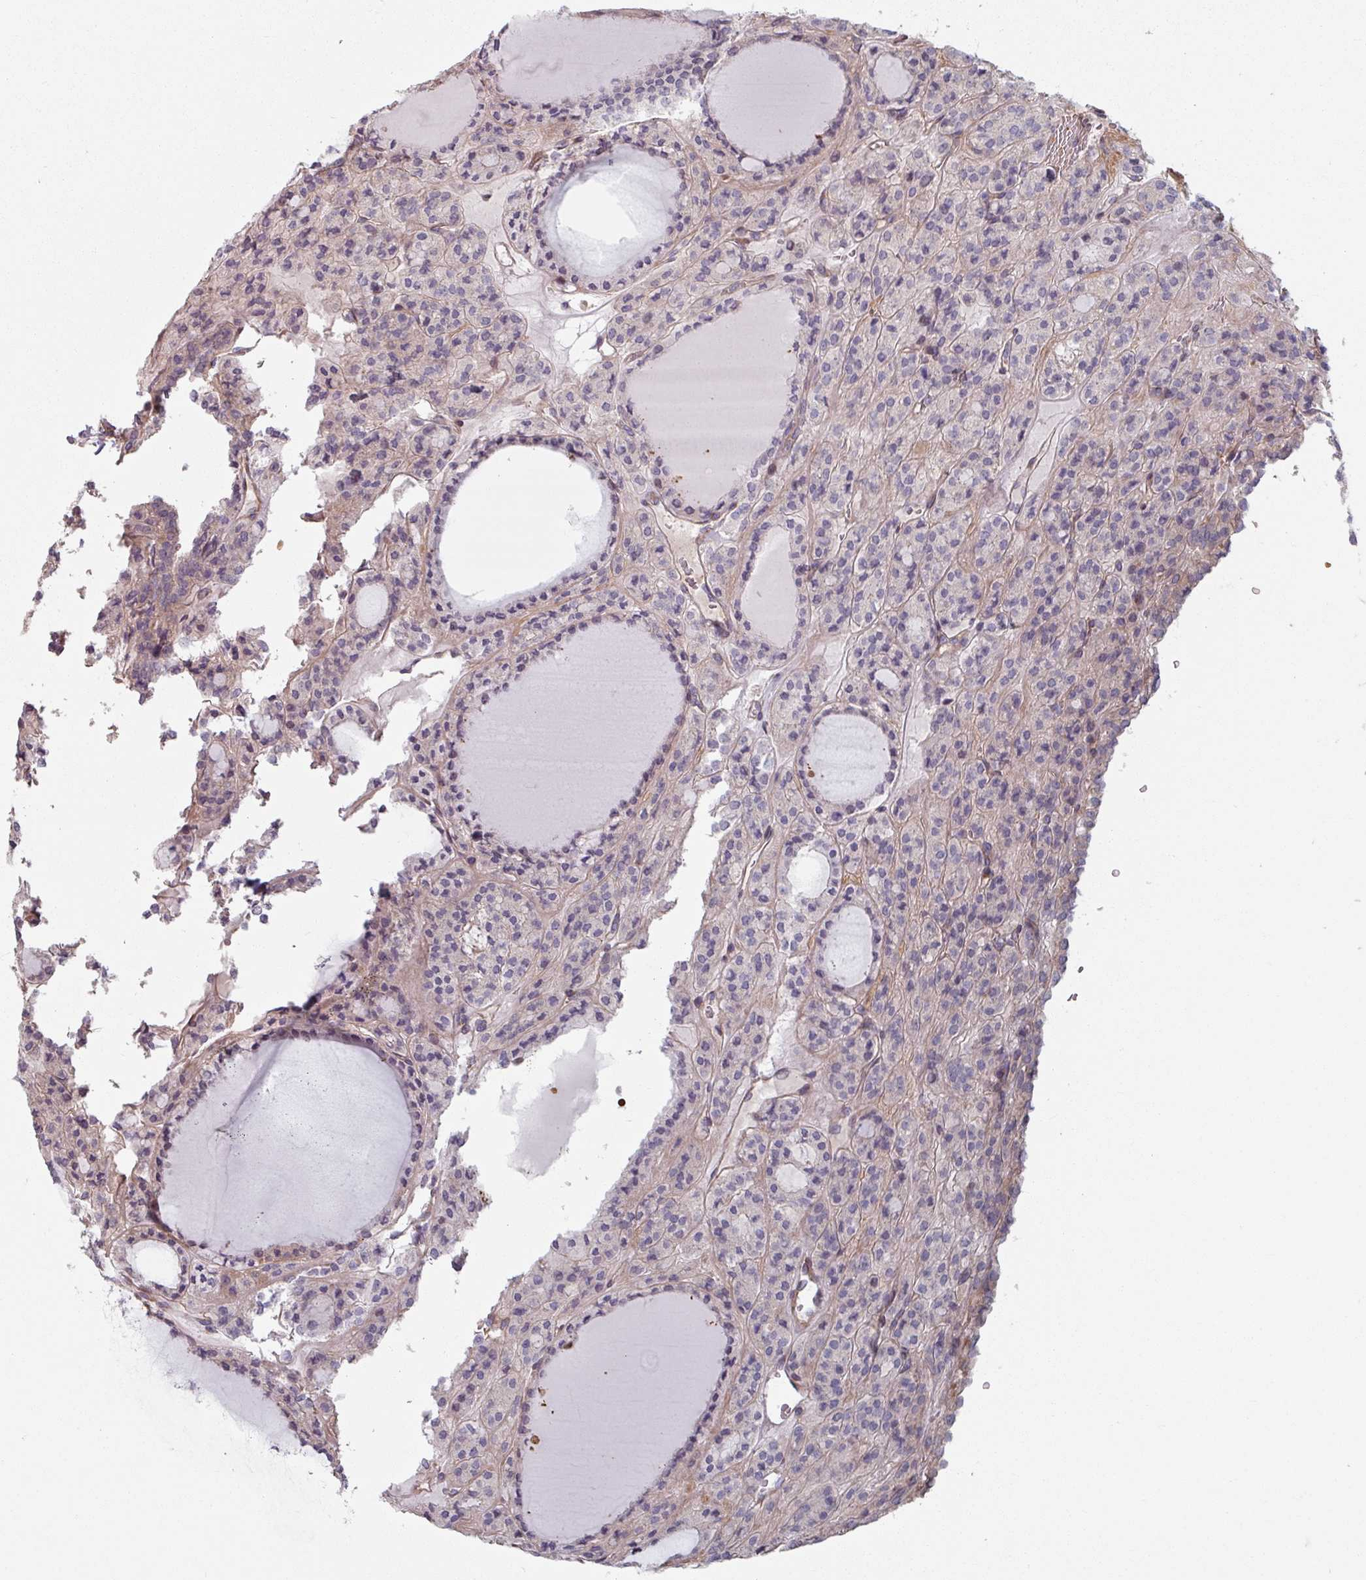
{"staining": {"intensity": "negative", "quantity": "none", "location": "none"}, "tissue": "thyroid cancer", "cell_type": "Tumor cells", "image_type": "cancer", "snomed": [{"axis": "morphology", "description": "Follicular adenoma carcinoma, NOS"}, {"axis": "topography", "description": "Thyroid gland"}], "caption": "Thyroid follicular adenoma carcinoma stained for a protein using immunohistochemistry exhibits no positivity tumor cells.", "gene": "C4BPB", "patient": {"sex": "female", "age": 63}}